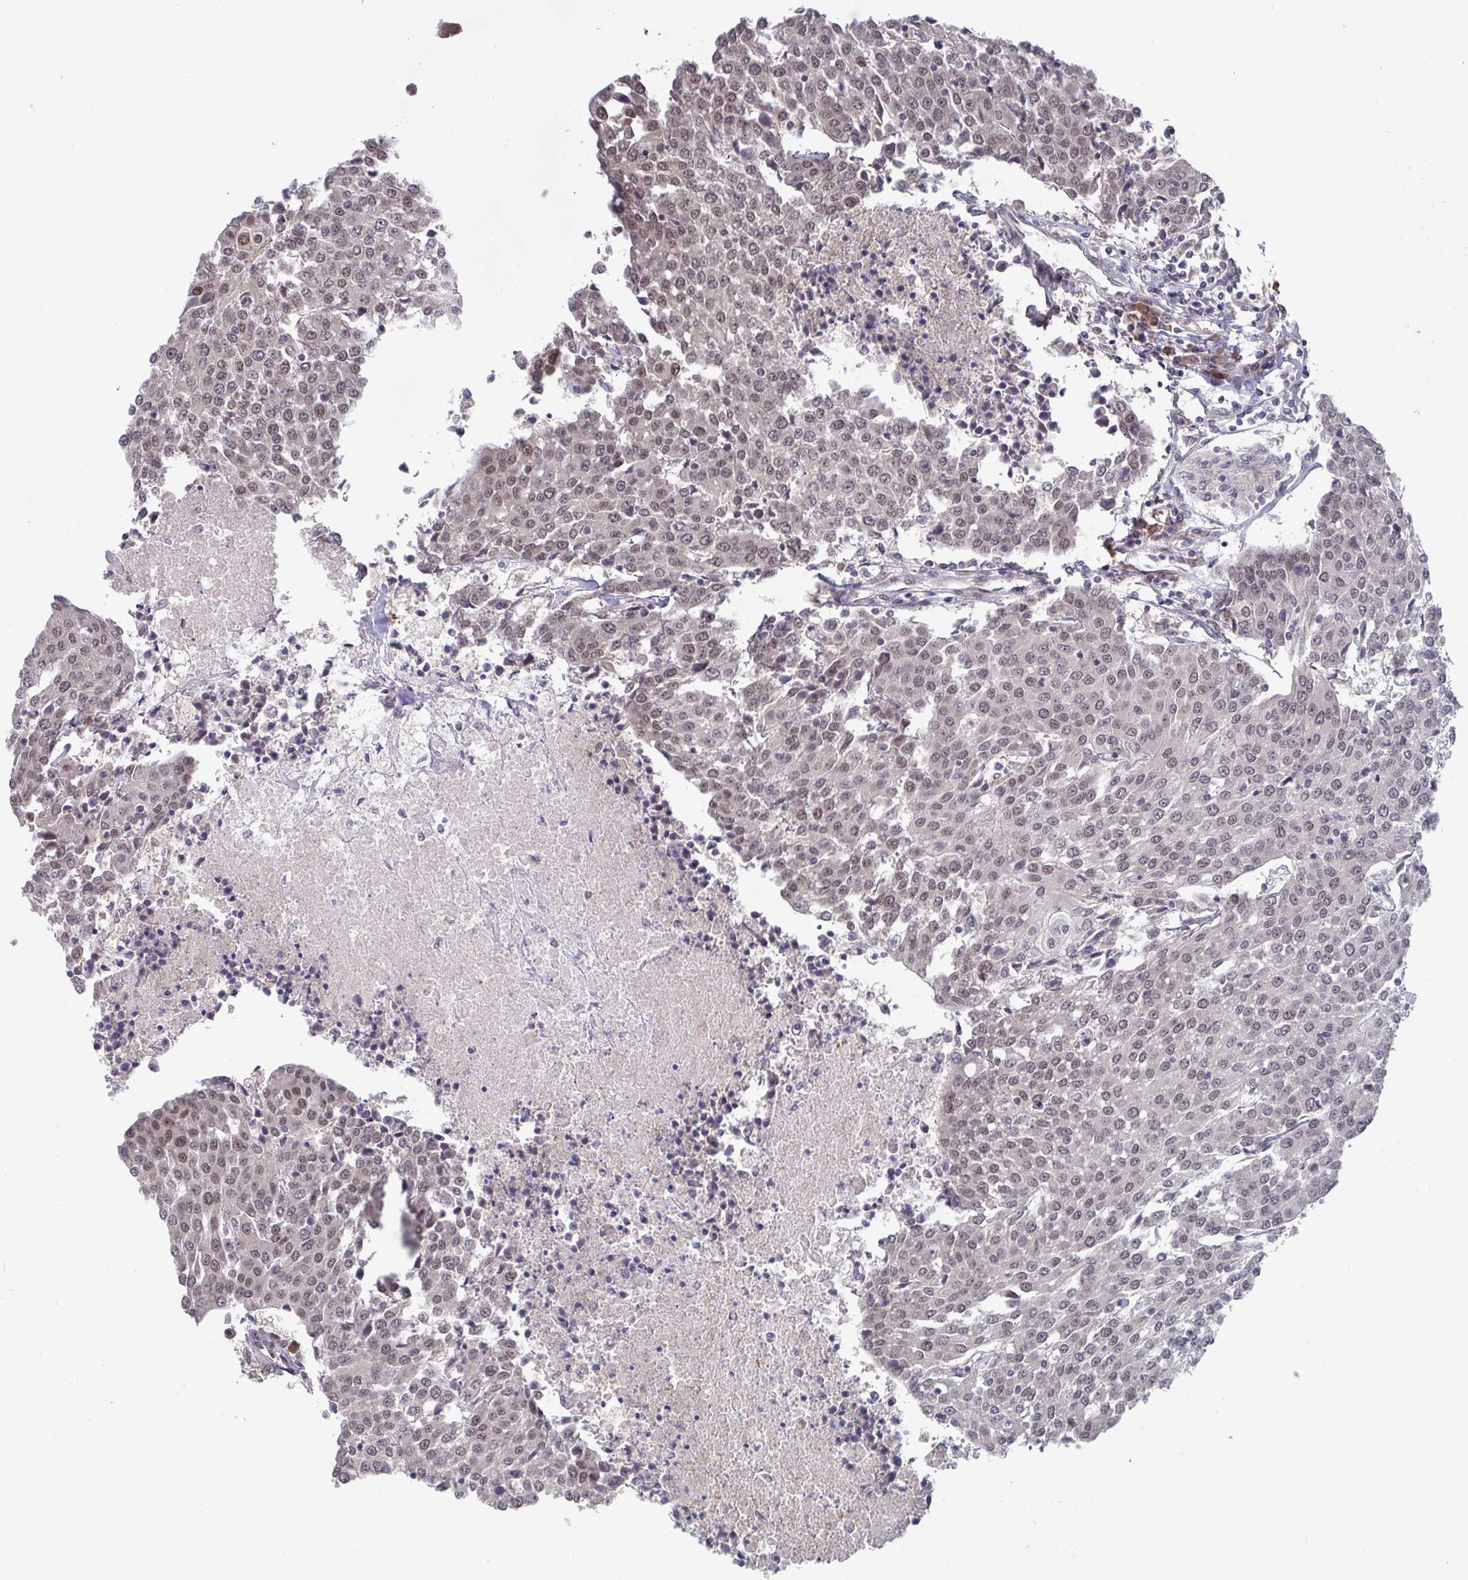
{"staining": {"intensity": "moderate", "quantity": ">75%", "location": "nuclear"}, "tissue": "urothelial cancer", "cell_type": "Tumor cells", "image_type": "cancer", "snomed": [{"axis": "morphology", "description": "Urothelial carcinoma, High grade"}, {"axis": "topography", "description": "Urinary bladder"}], "caption": "Immunohistochemical staining of urothelial cancer displays medium levels of moderate nuclear protein staining in about >75% of tumor cells. The staining was performed using DAB (3,3'-diaminobenzidine) to visualize the protein expression in brown, while the nuclei were stained in blue with hematoxylin (Magnification: 20x).", "gene": "JMJD1C", "patient": {"sex": "female", "age": 85}}